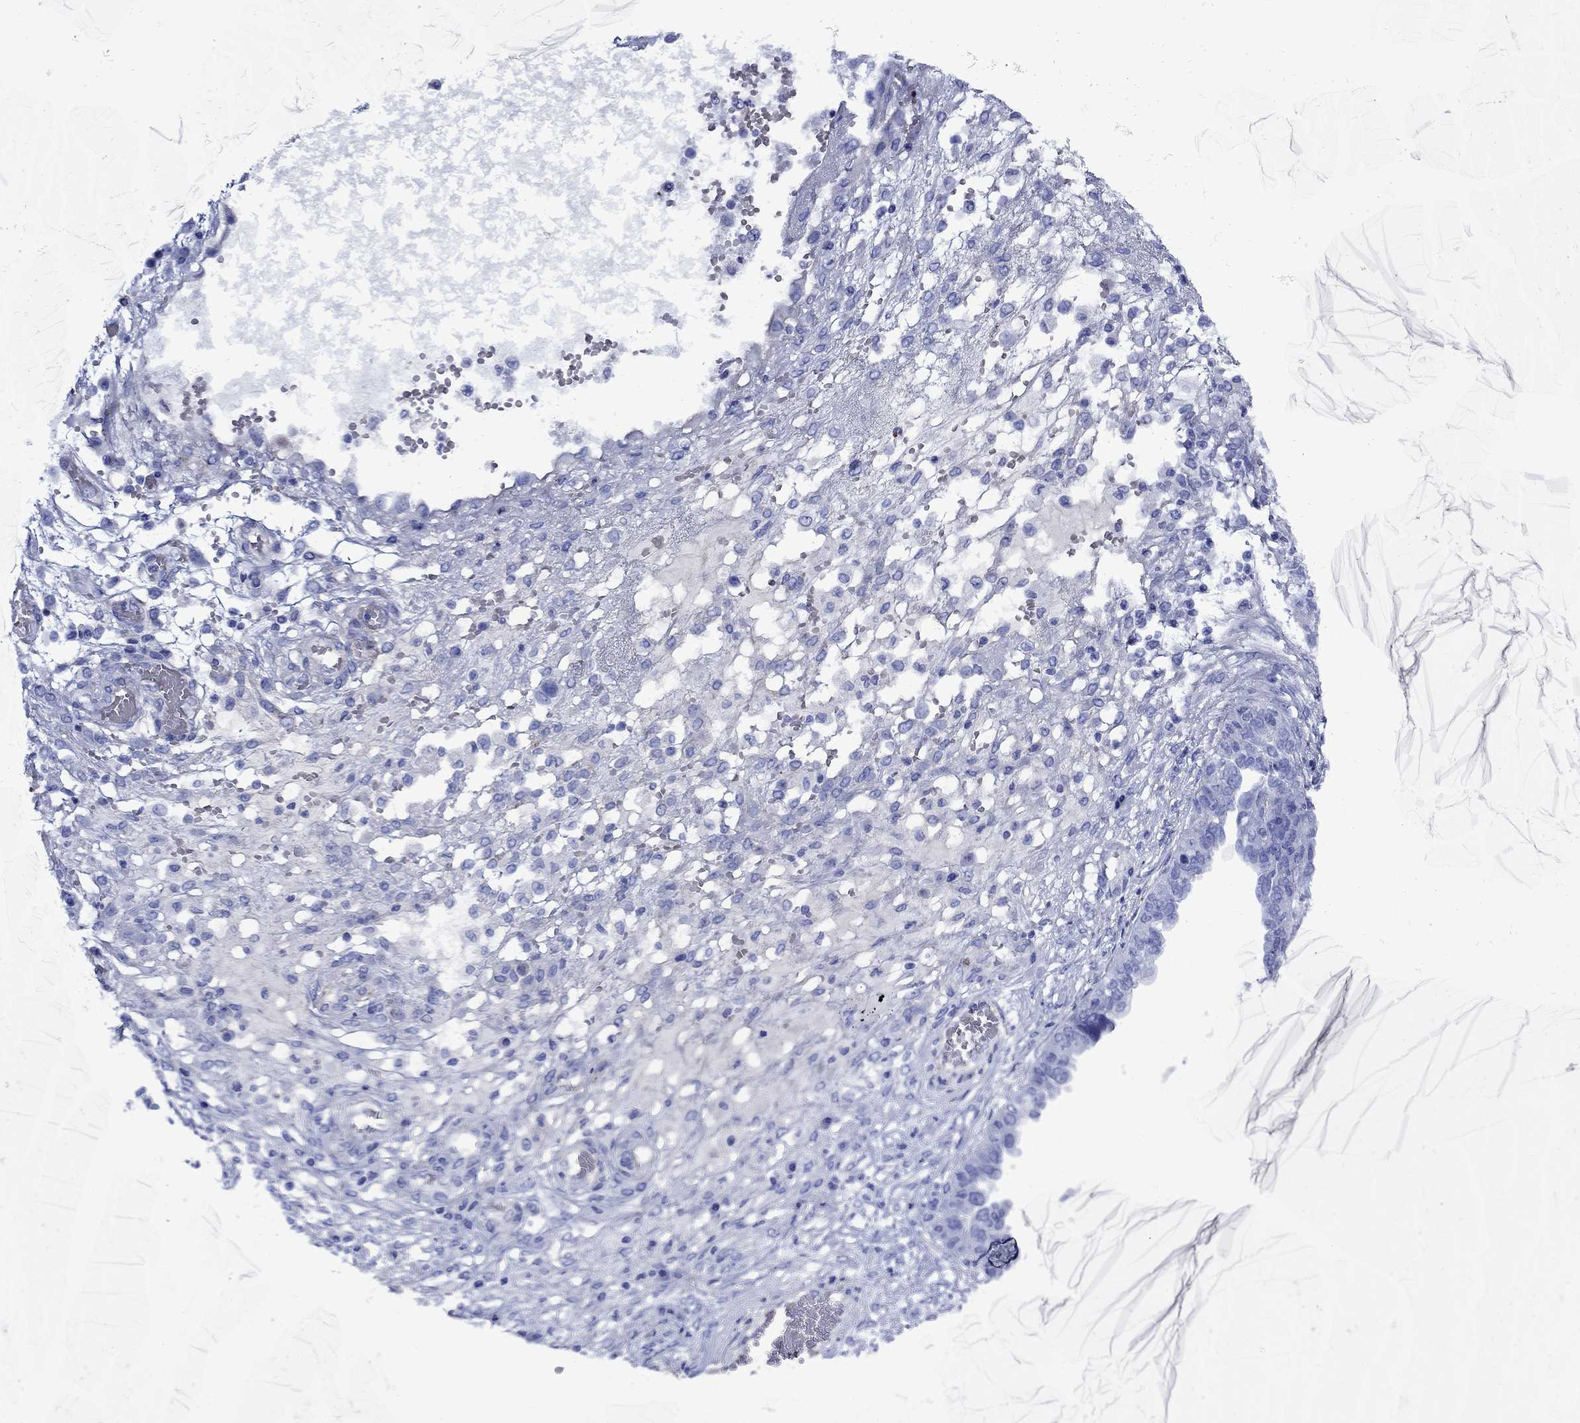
{"staining": {"intensity": "negative", "quantity": "none", "location": "none"}, "tissue": "ovarian cancer", "cell_type": "Tumor cells", "image_type": "cancer", "snomed": [{"axis": "morphology", "description": "Cystadenocarcinoma, serous, NOS"}, {"axis": "topography", "description": "Ovary"}], "caption": "This is an IHC image of ovarian cancer (serous cystadenocarcinoma). There is no expression in tumor cells.", "gene": "VTN", "patient": {"sex": "female", "age": 67}}